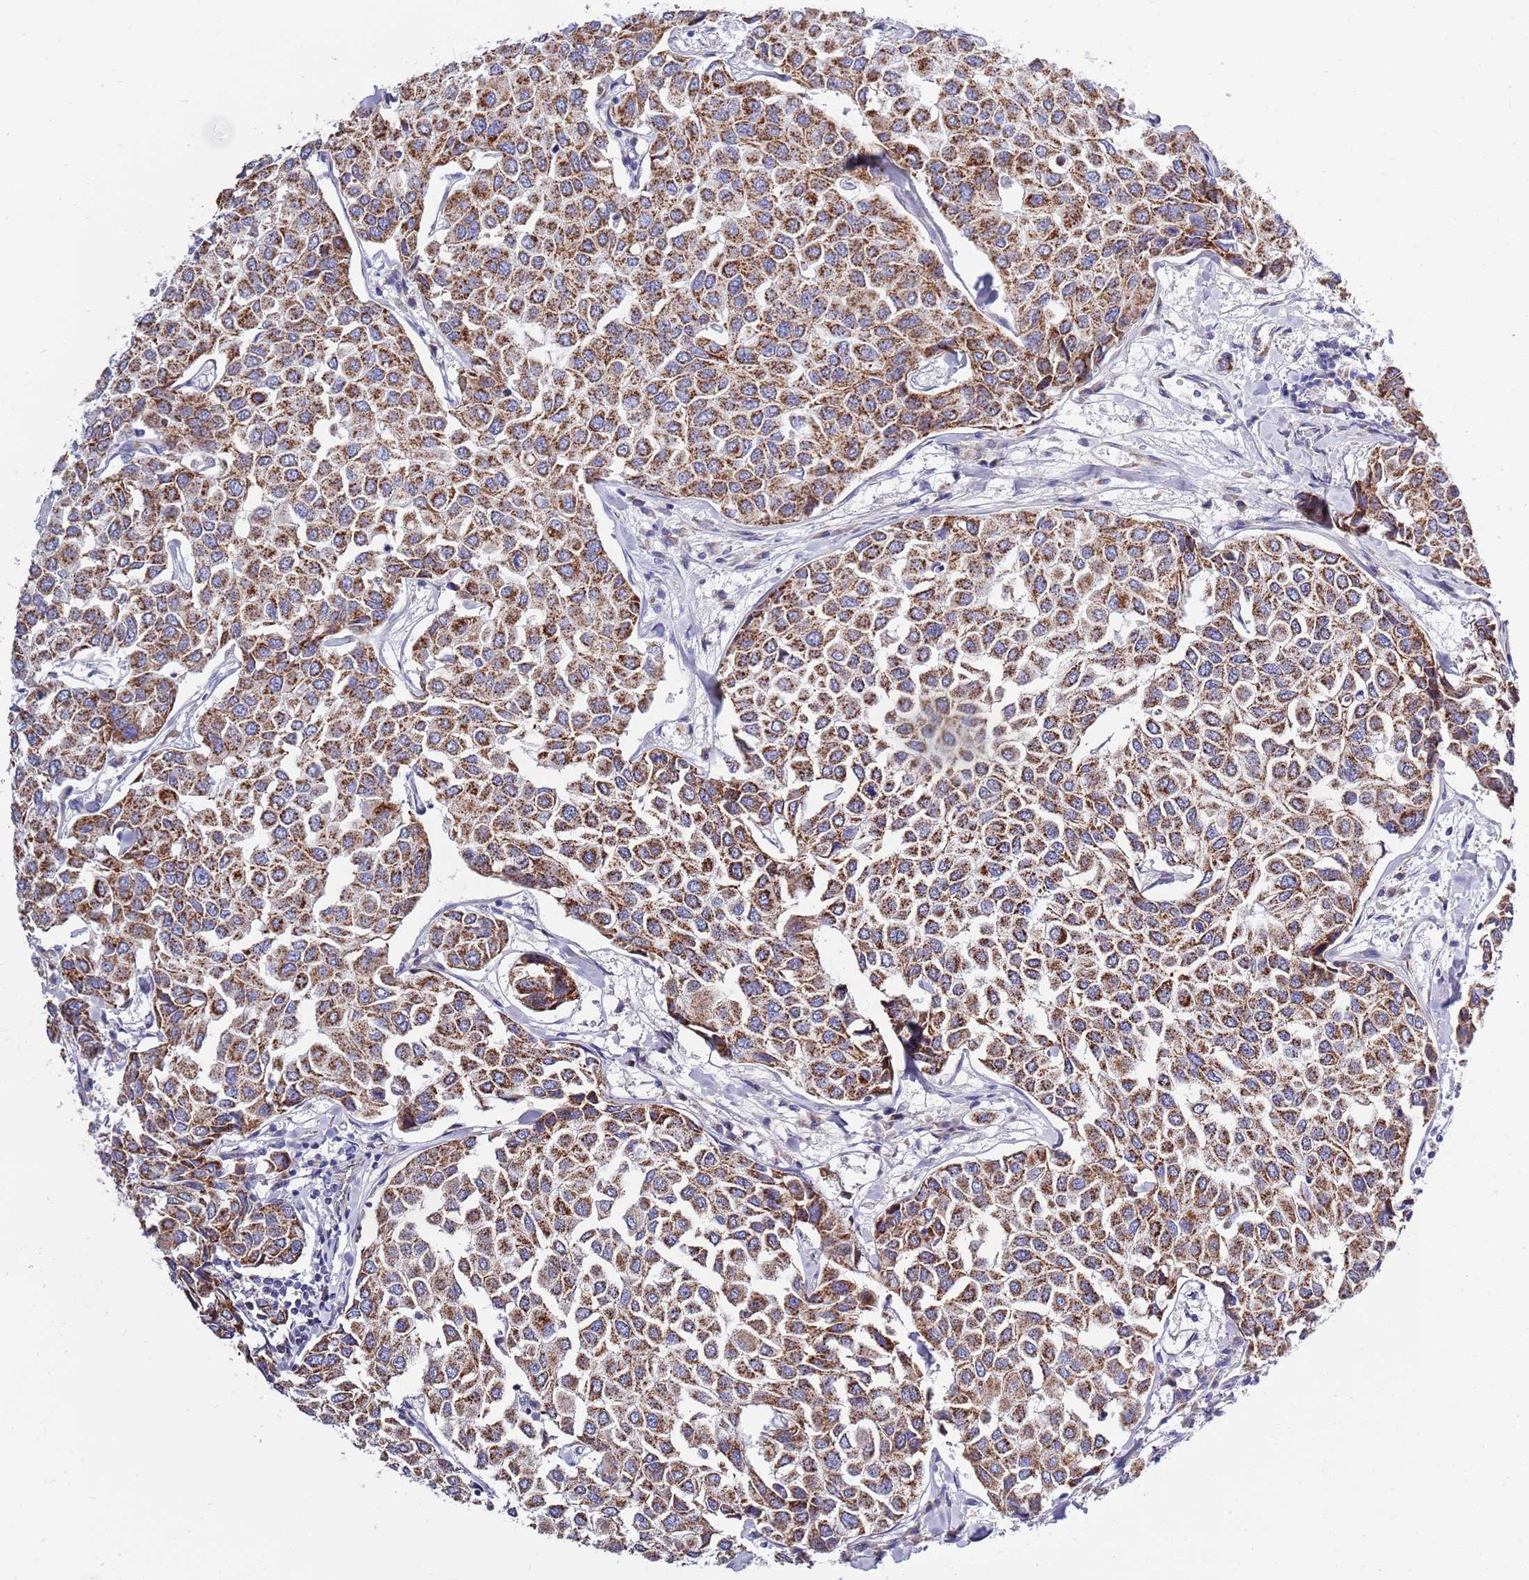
{"staining": {"intensity": "strong", "quantity": ">75%", "location": "cytoplasmic/membranous"}, "tissue": "breast cancer", "cell_type": "Tumor cells", "image_type": "cancer", "snomed": [{"axis": "morphology", "description": "Duct carcinoma"}, {"axis": "topography", "description": "Breast"}], "caption": "Invasive ductal carcinoma (breast) was stained to show a protein in brown. There is high levels of strong cytoplasmic/membranous positivity in approximately >75% of tumor cells.", "gene": "EMC8", "patient": {"sex": "female", "age": 55}}